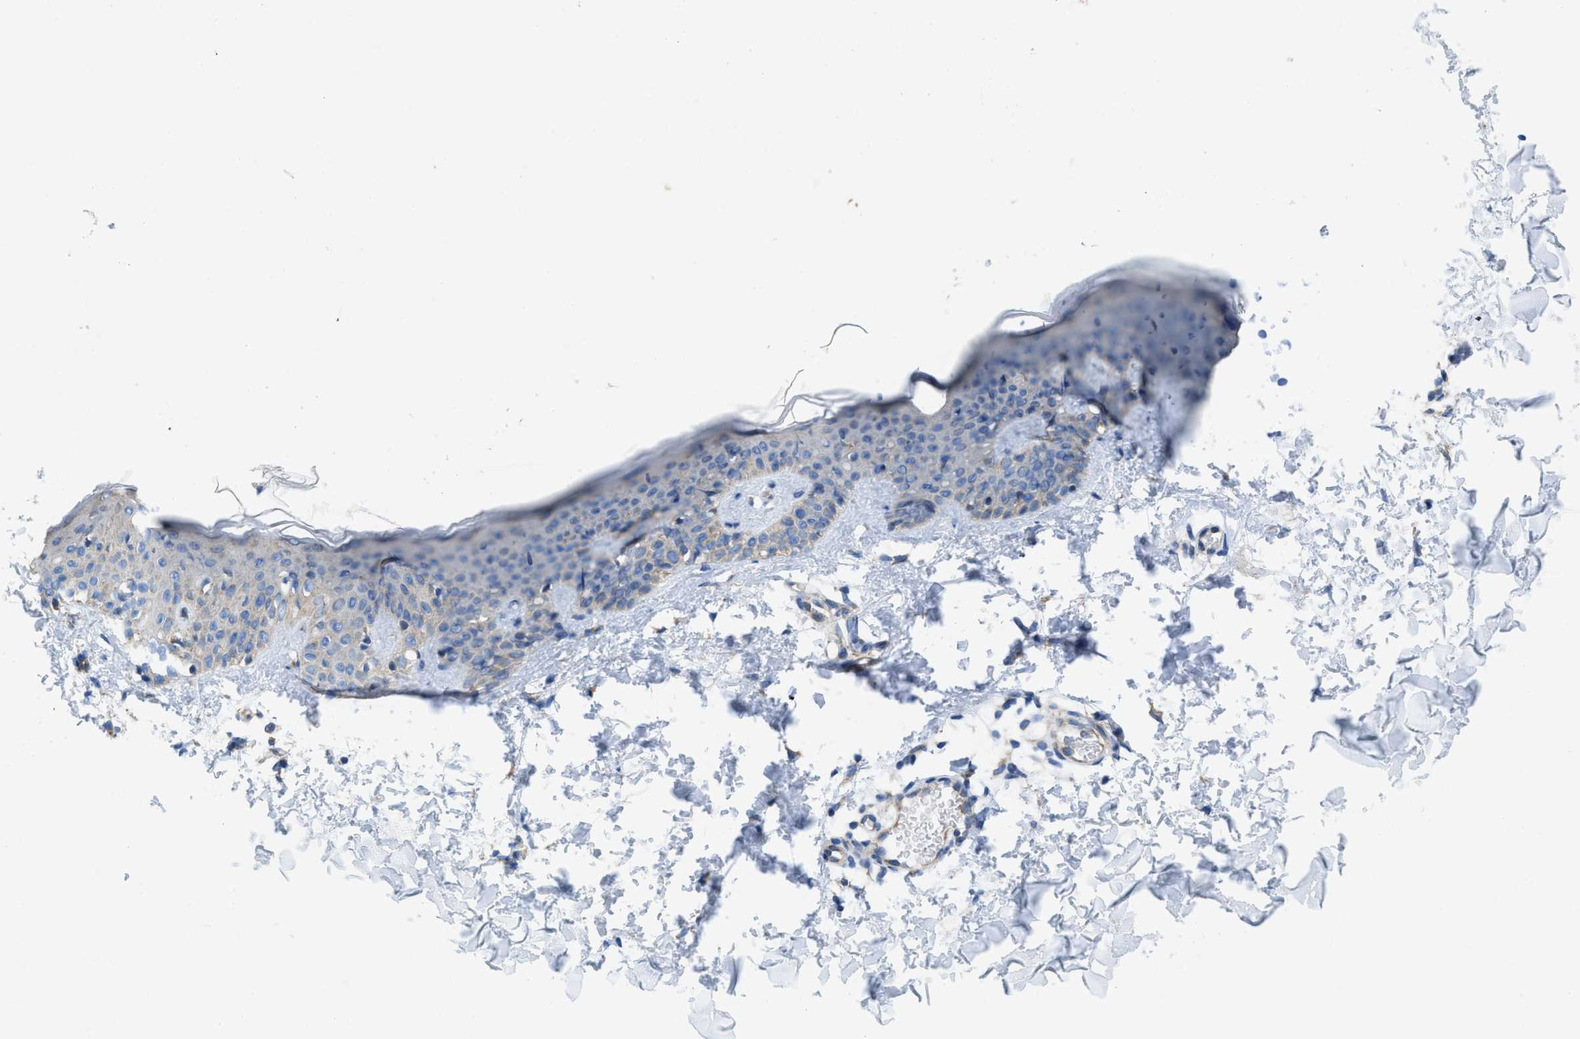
{"staining": {"intensity": "weak", "quantity": "25%-75%", "location": "cytoplasmic/membranous"}, "tissue": "skin", "cell_type": "Fibroblasts", "image_type": "normal", "snomed": [{"axis": "morphology", "description": "Normal tissue, NOS"}, {"axis": "topography", "description": "Skin"}], "caption": "The immunohistochemical stain highlights weak cytoplasmic/membranous staining in fibroblasts of unremarkable skin.", "gene": "DOLPP1", "patient": {"sex": "male", "age": 30}}